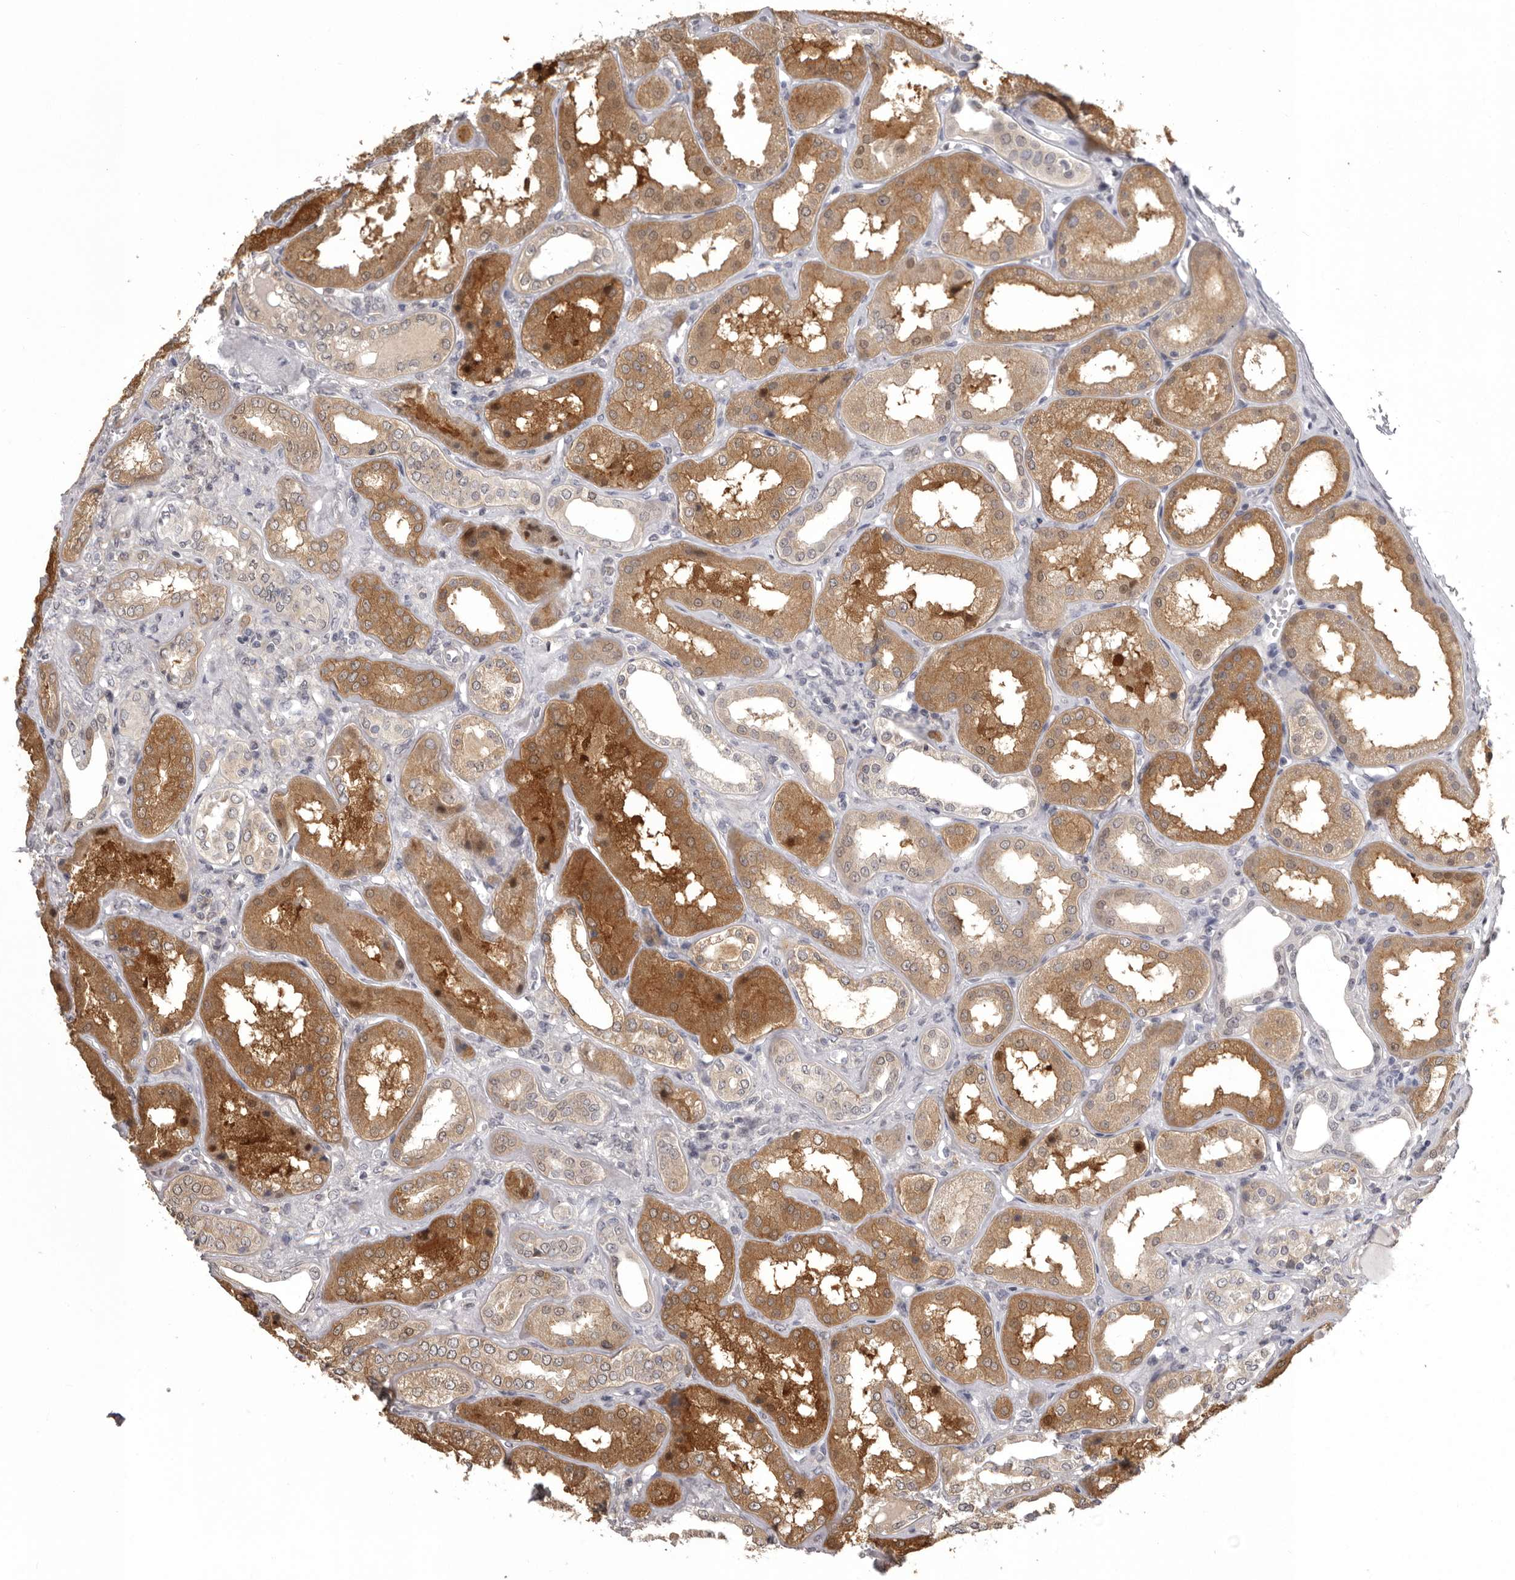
{"staining": {"intensity": "negative", "quantity": "none", "location": "none"}, "tissue": "kidney", "cell_type": "Cells in glomeruli", "image_type": "normal", "snomed": [{"axis": "morphology", "description": "Normal tissue, NOS"}, {"axis": "topography", "description": "Kidney"}], "caption": "A high-resolution photomicrograph shows immunohistochemistry (IHC) staining of benign kidney, which demonstrates no significant expression in cells in glomeruli.", "gene": "MDH1", "patient": {"sex": "female", "age": 56}}